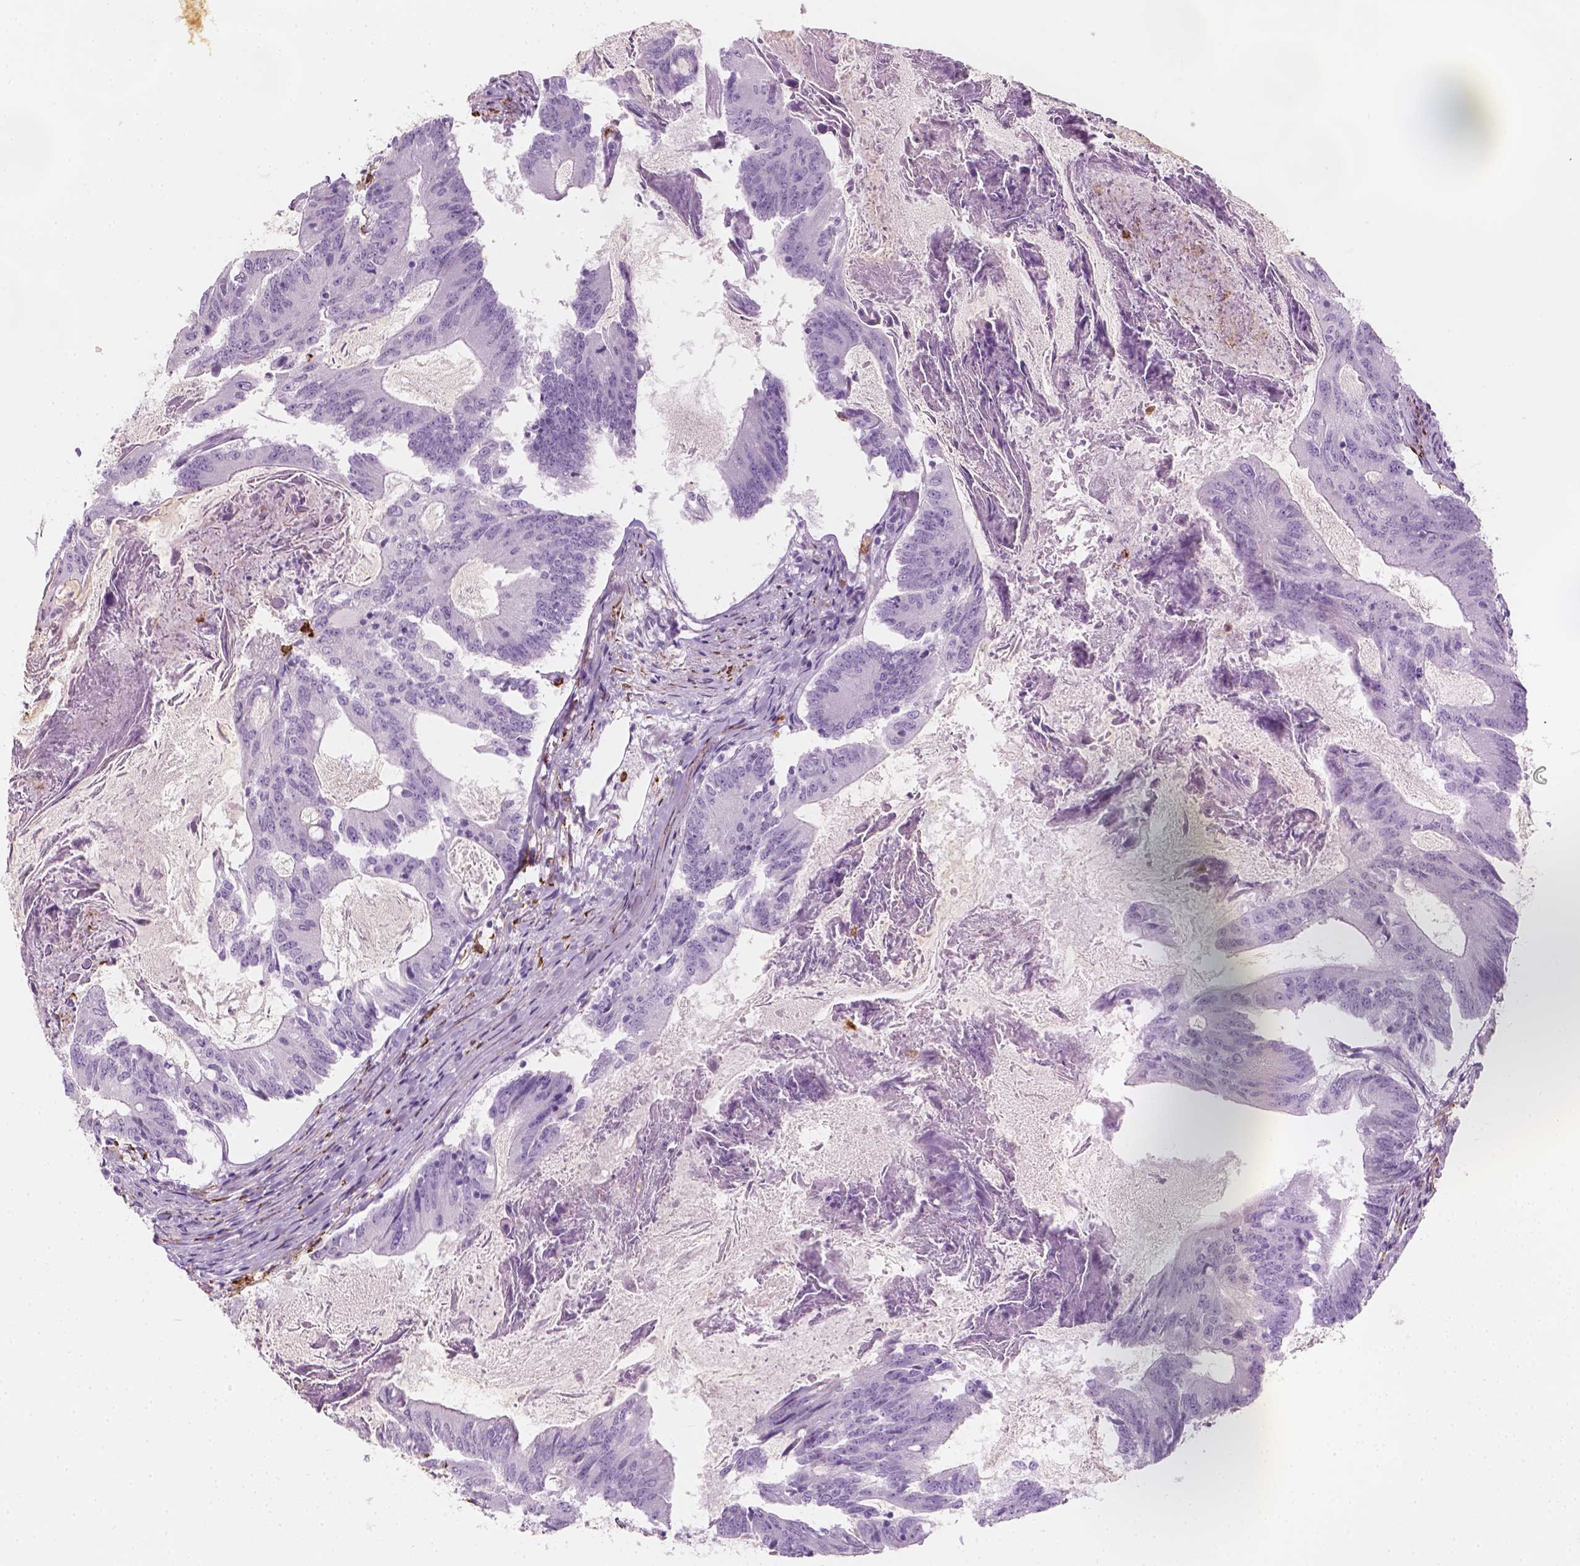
{"staining": {"intensity": "negative", "quantity": "none", "location": "none"}, "tissue": "colorectal cancer", "cell_type": "Tumor cells", "image_type": "cancer", "snomed": [{"axis": "morphology", "description": "Adenocarcinoma, NOS"}, {"axis": "topography", "description": "Colon"}], "caption": "This micrograph is of colorectal cancer stained with IHC to label a protein in brown with the nuclei are counter-stained blue. There is no positivity in tumor cells.", "gene": "CES1", "patient": {"sex": "female", "age": 70}}